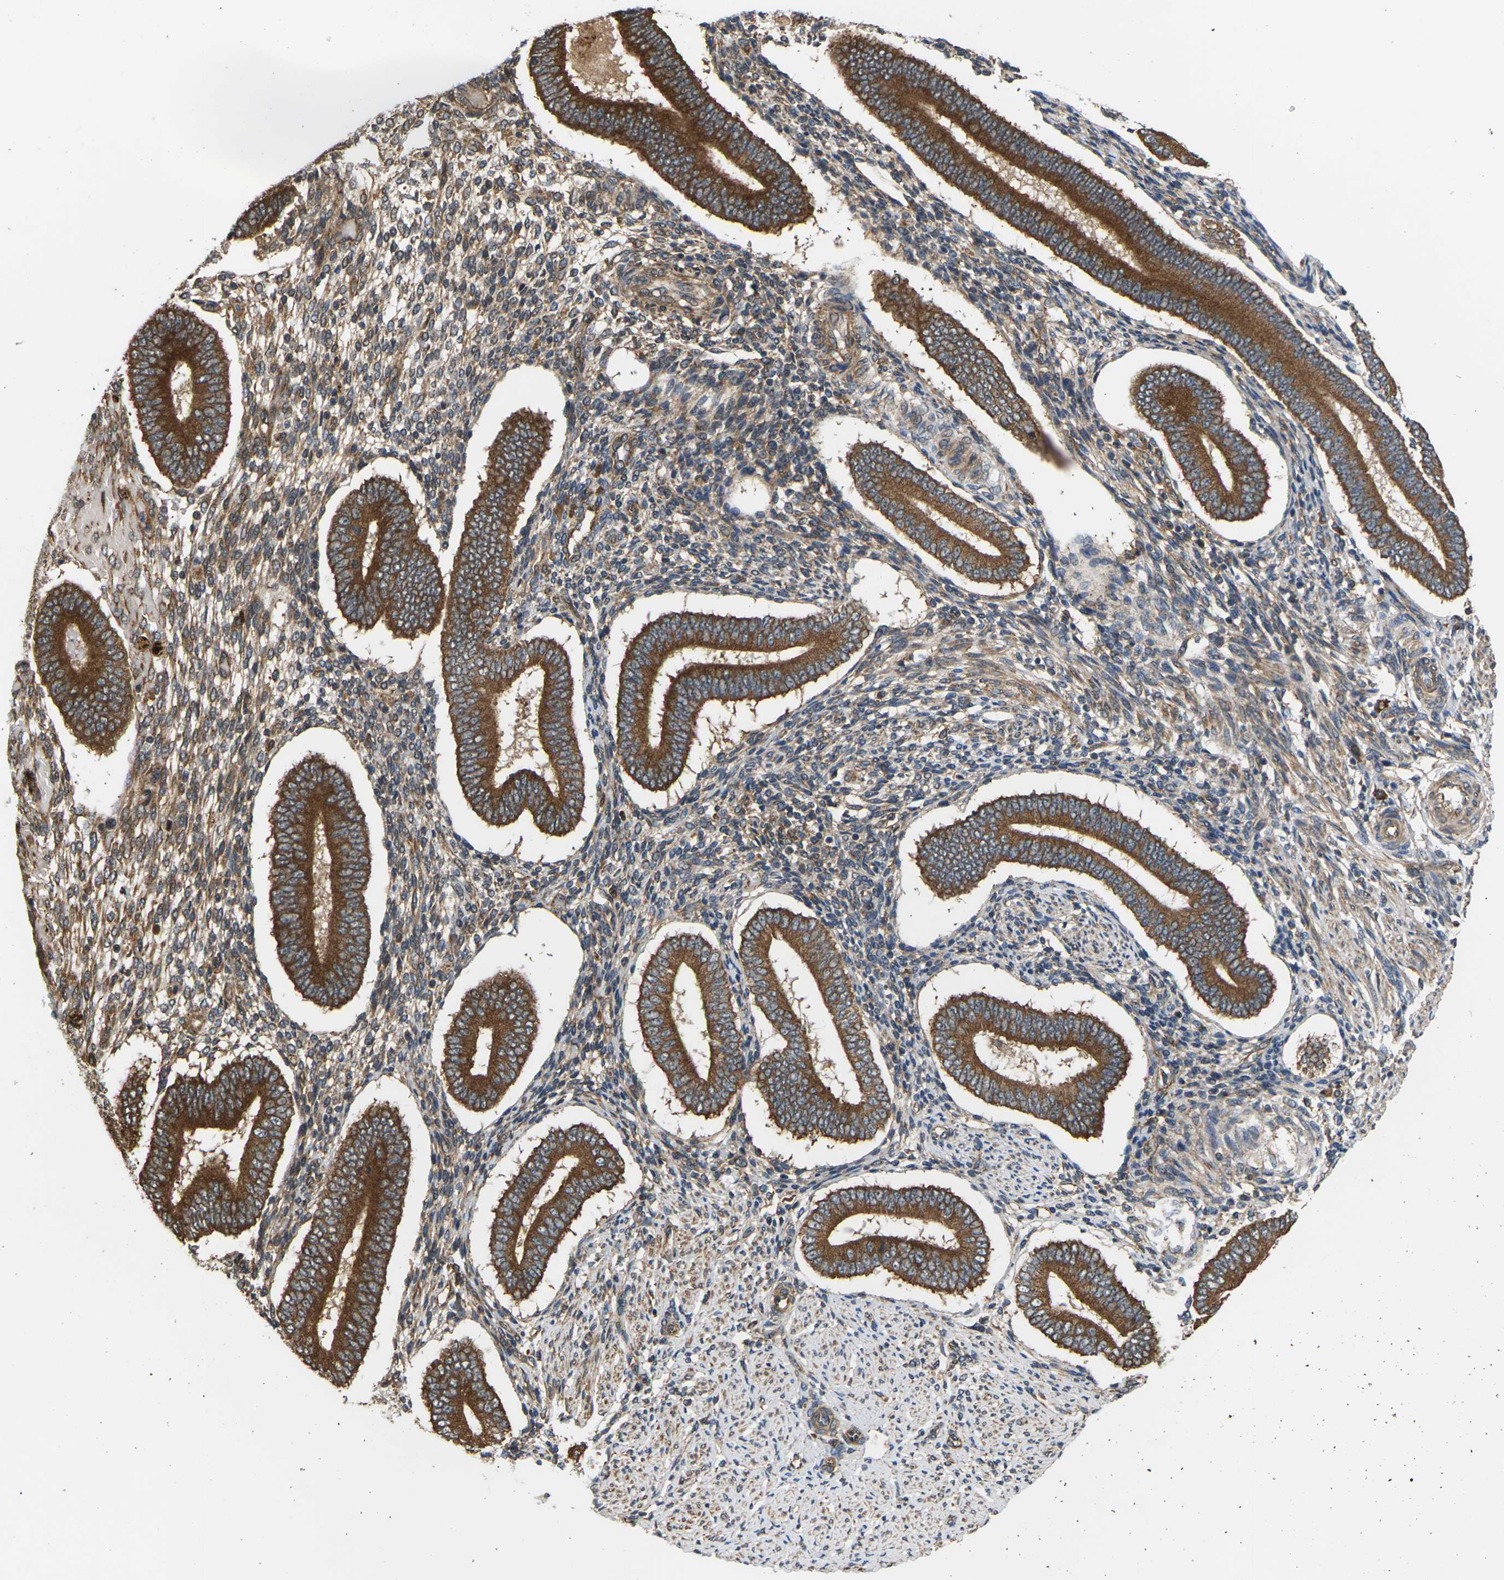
{"staining": {"intensity": "moderate", "quantity": ">75%", "location": "cytoplasmic/membranous"}, "tissue": "endometrium", "cell_type": "Cells in endometrial stroma", "image_type": "normal", "snomed": [{"axis": "morphology", "description": "Normal tissue, NOS"}, {"axis": "topography", "description": "Endometrium"}], "caption": "IHC (DAB) staining of benign human endometrium reveals moderate cytoplasmic/membranous protein positivity in approximately >75% of cells in endometrial stroma. (Brightfield microscopy of DAB IHC at high magnification).", "gene": "NRAS", "patient": {"sex": "female", "age": 42}}